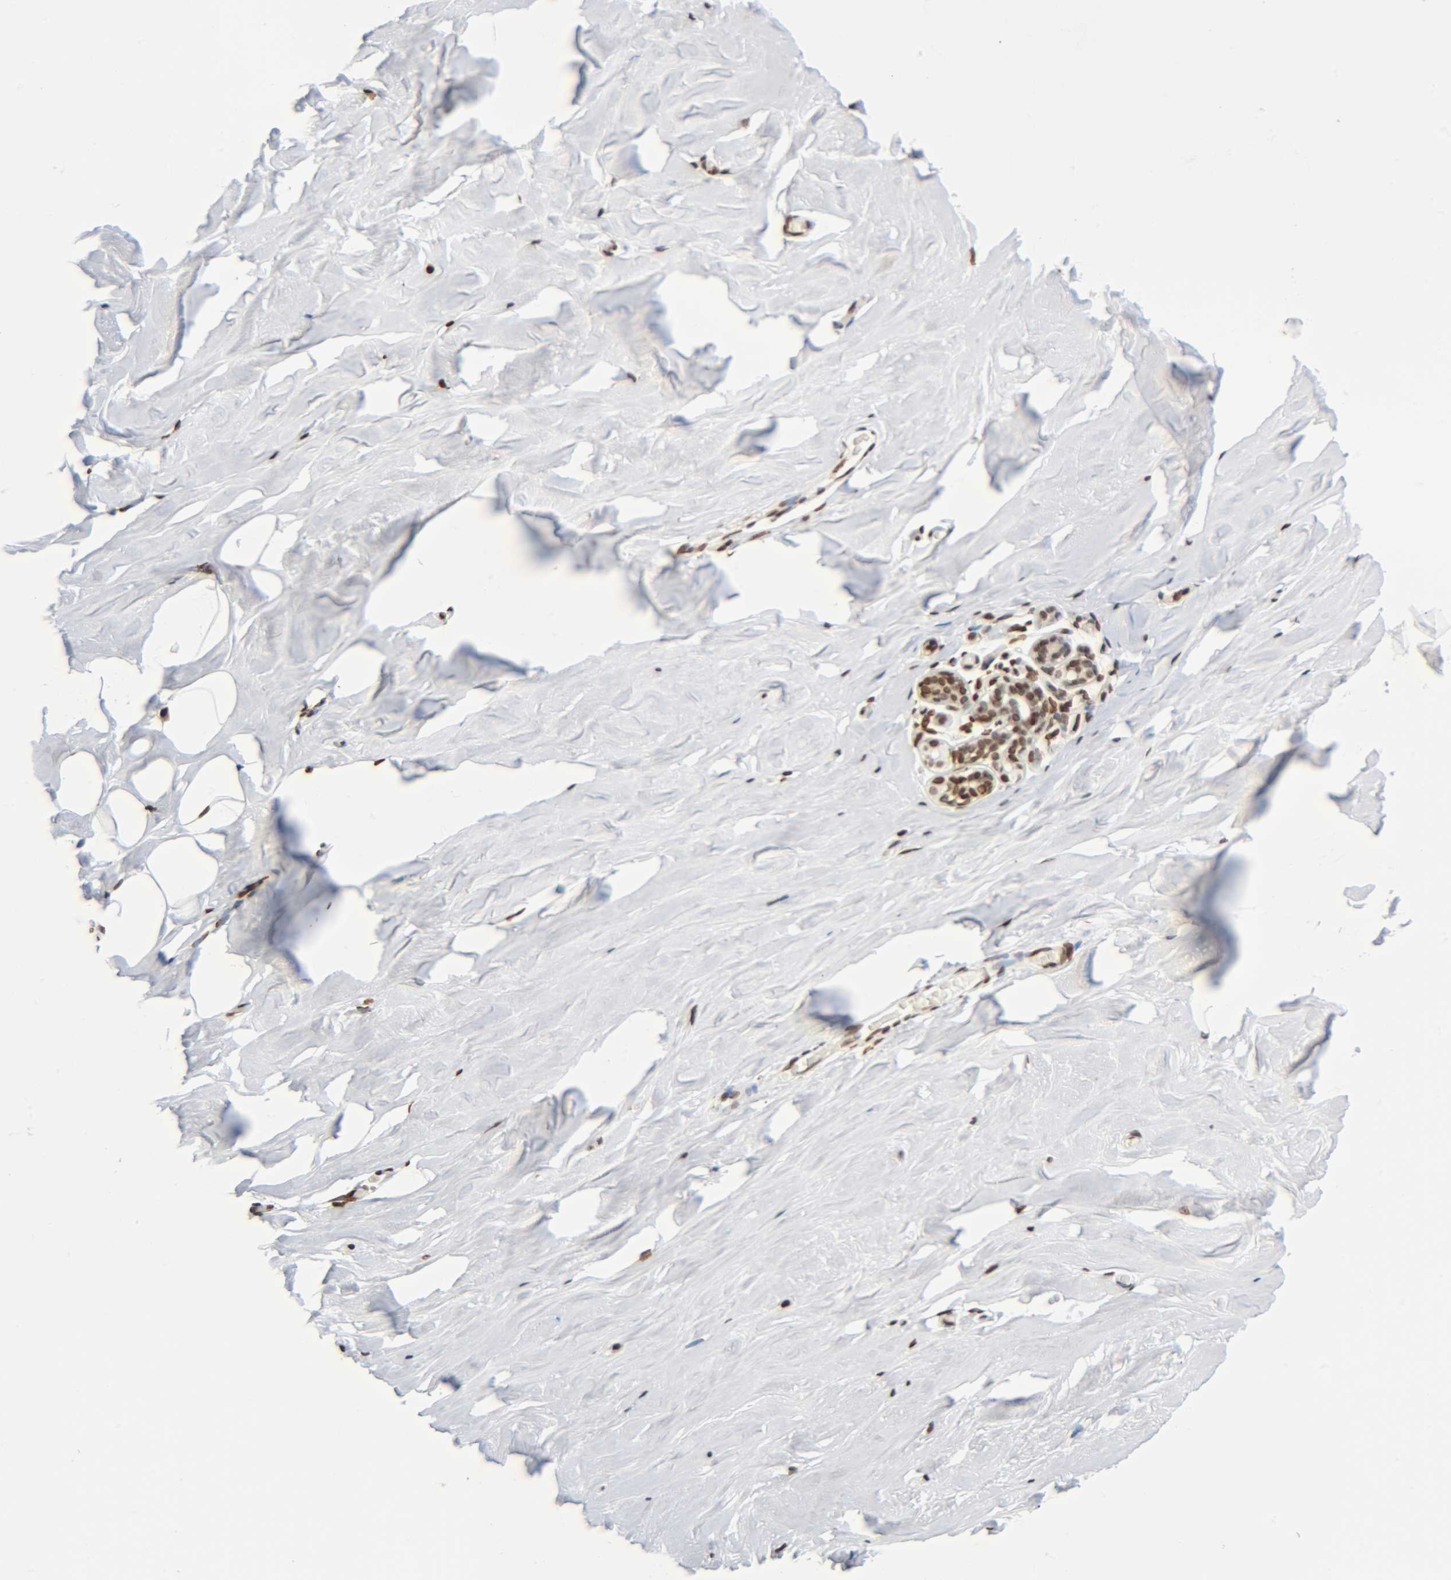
{"staining": {"intensity": "moderate", "quantity": ">75%", "location": "nuclear"}, "tissue": "breast", "cell_type": "Adipocytes", "image_type": "normal", "snomed": [{"axis": "morphology", "description": "Normal tissue, NOS"}, {"axis": "topography", "description": "Breast"}], "caption": "Immunohistochemical staining of normal breast demonstrates medium levels of moderate nuclear staining in about >75% of adipocytes. (brown staining indicates protein expression, while blue staining denotes nuclei).", "gene": "HOXA6", "patient": {"sex": "female", "age": 75}}